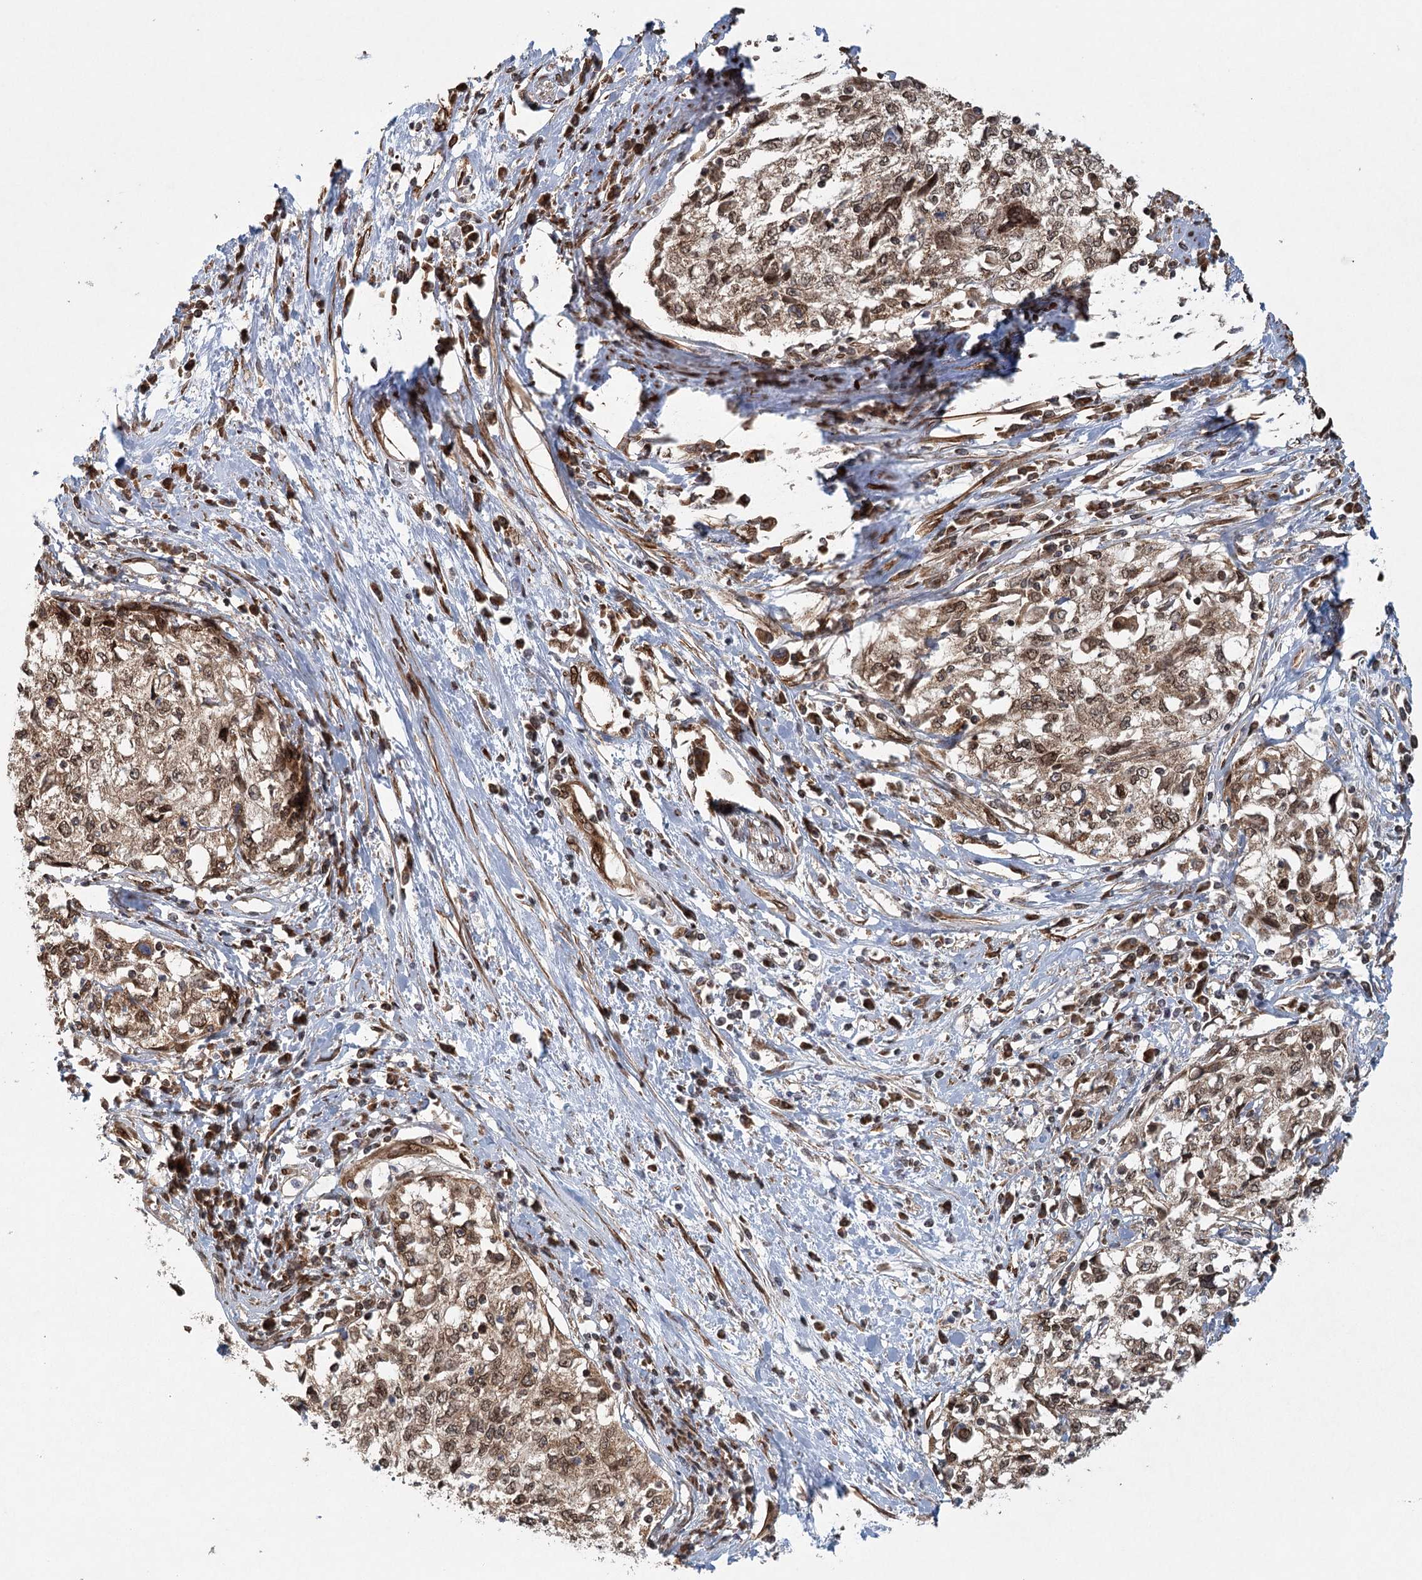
{"staining": {"intensity": "moderate", "quantity": ">75%", "location": "cytoplasmic/membranous"}, "tissue": "cervical cancer", "cell_type": "Tumor cells", "image_type": "cancer", "snomed": [{"axis": "morphology", "description": "Squamous cell carcinoma, NOS"}, {"axis": "topography", "description": "Cervix"}], "caption": "Tumor cells demonstrate medium levels of moderate cytoplasmic/membranous expression in approximately >75% of cells in cervical cancer.", "gene": "BCKDHA", "patient": {"sex": "female", "age": 57}}